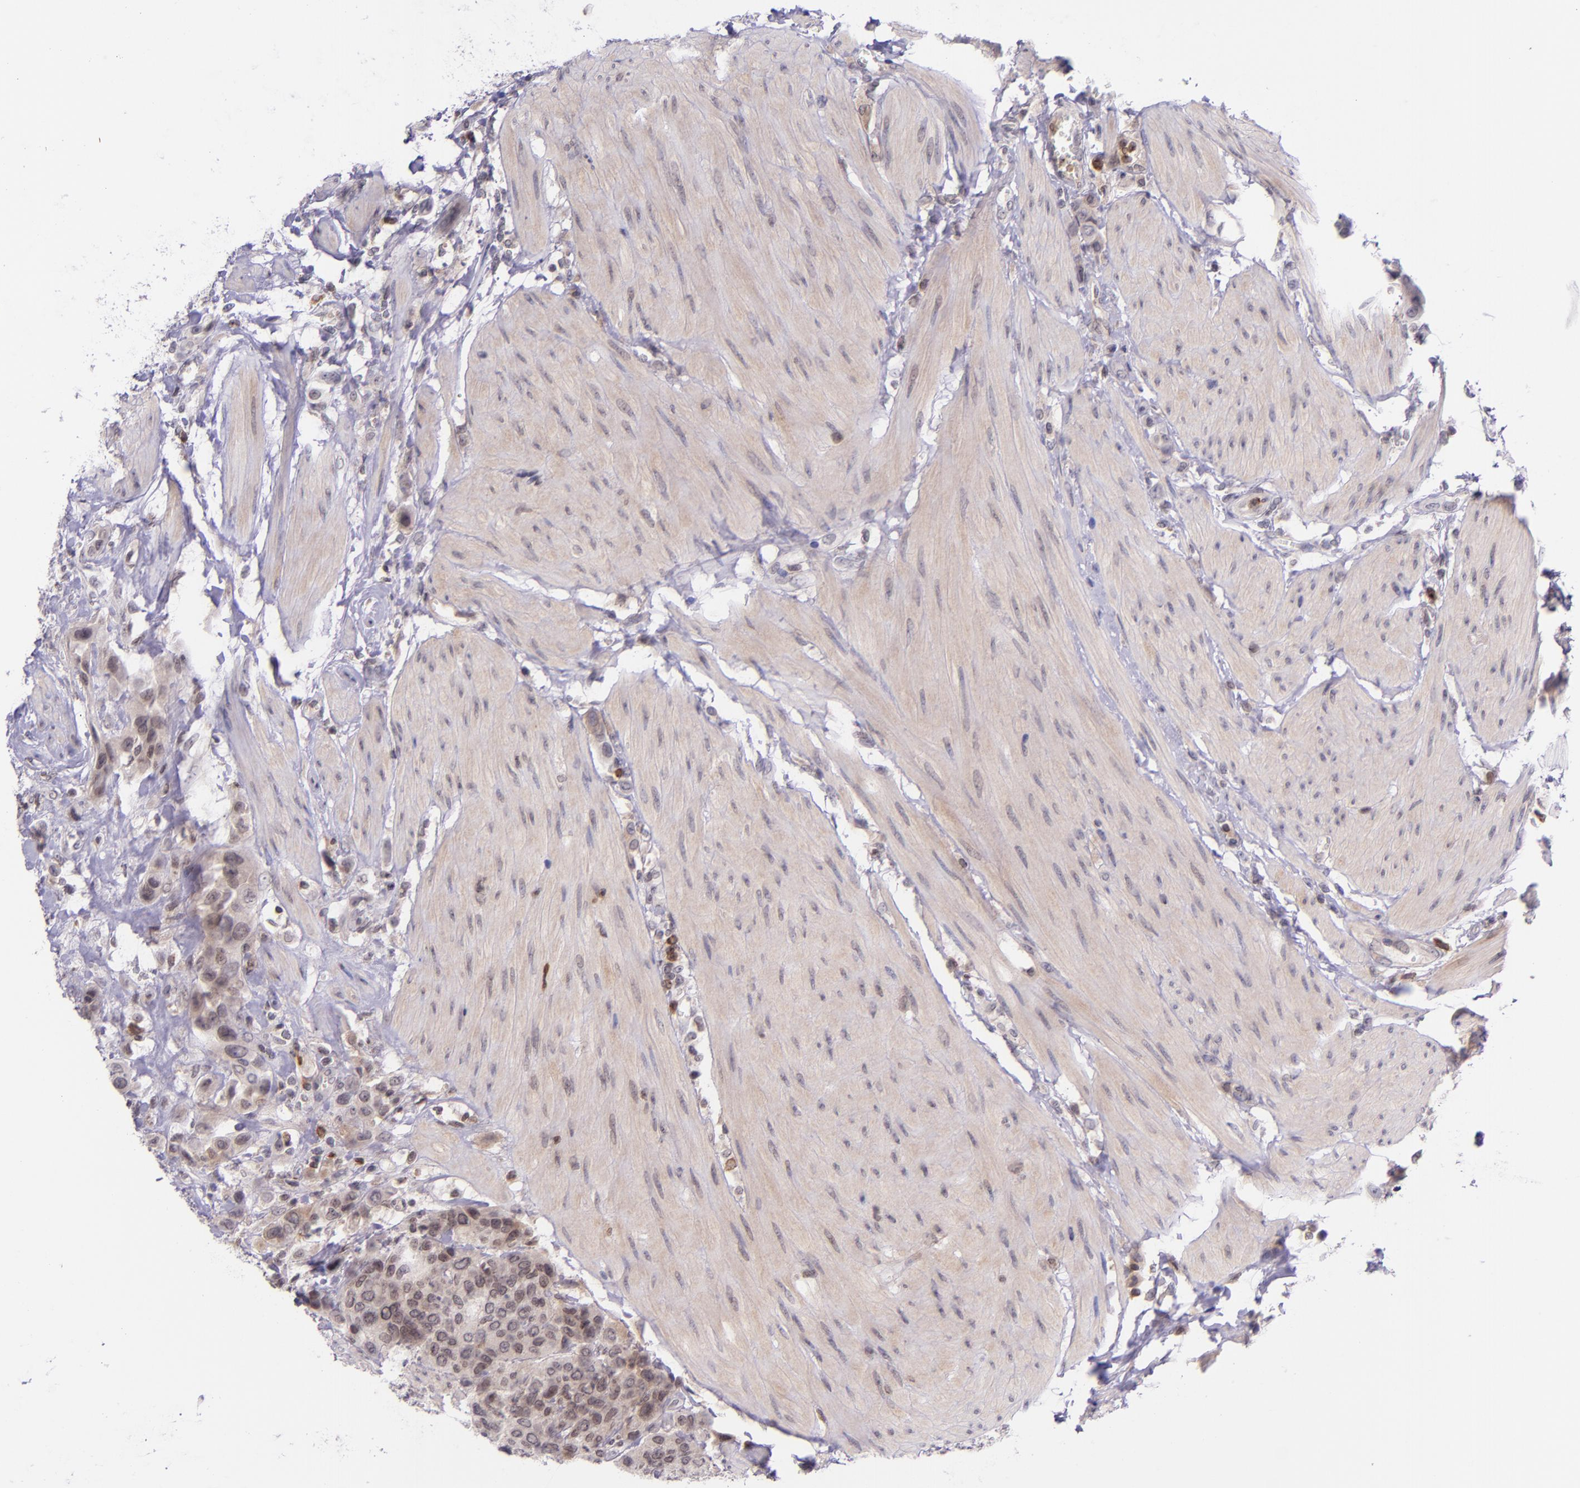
{"staining": {"intensity": "weak", "quantity": "25%-75%", "location": "cytoplasmic/membranous"}, "tissue": "urothelial cancer", "cell_type": "Tumor cells", "image_type": "cancer", "snomed": [{"axis": "morphology", "description": "Urothelial carcinoma, High grade"}, {"axis": "topography", "description": "Urinary bladder"}], "caption": "Protein staining exhibits weak cytoplasmic/membranous staining in approximately 25%-75% of tumor cells in urothelial cancer.", "gene": "SELL", "patient": {"sex": "male", "age": 50}}